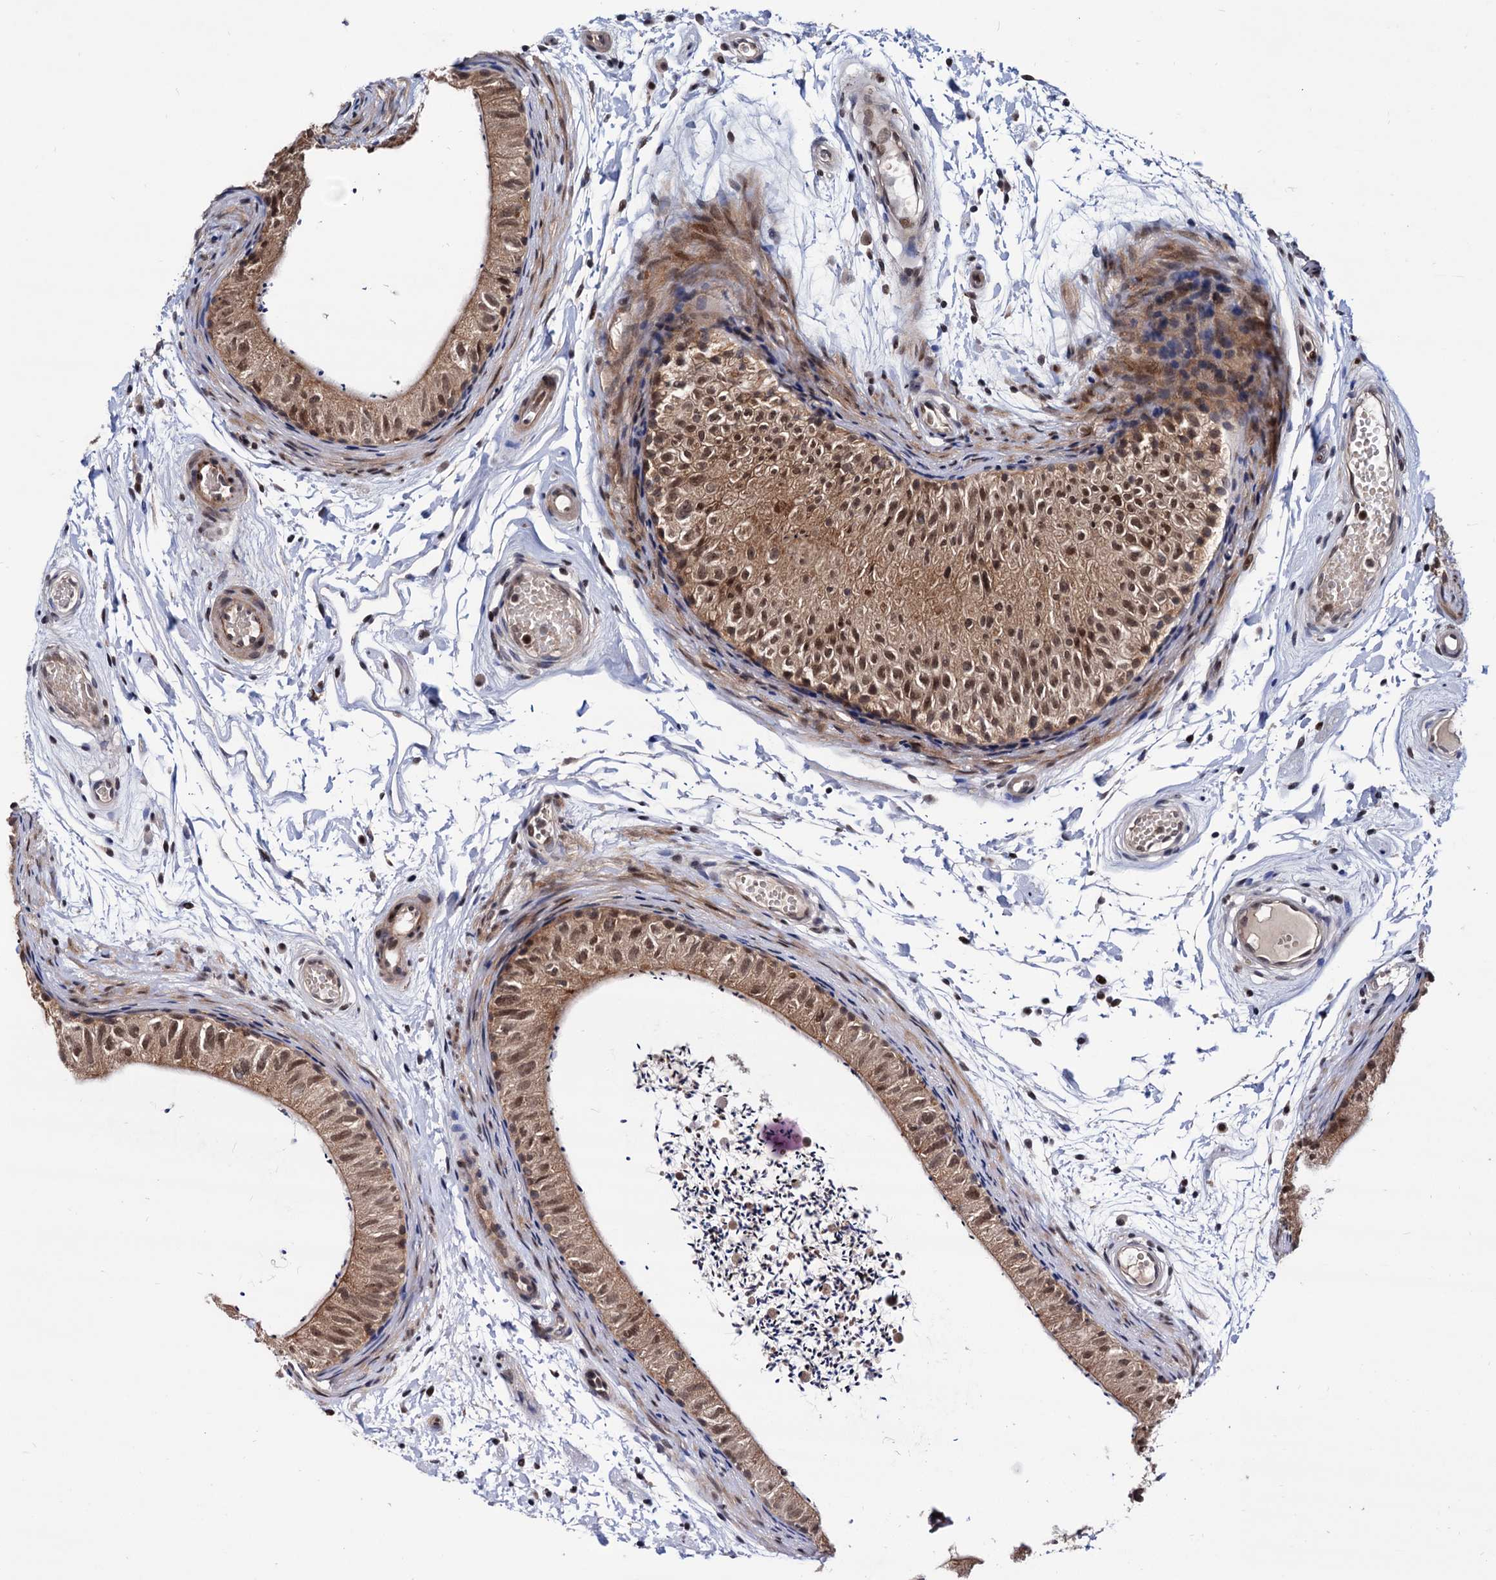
{"staining": {"intensity": "moderate", "quantity": ">75%", "location": "cytoplasmic/membranous,nuclear"}, "tissue": "epididymis", "cell_type": "Glandular cells", "image_type": "normal", "snomed": [{"axis": "morphology", "description": "Normal tissue, NOS"}, {"axis": "topography", "description": "Epididymis"}], "caption": "This micrograph displays normal epididymis stained with immunohistochemistry (IHC) to label a protein in brown. The cytoplasmic/membranous,nuclear of glandular cells show moderate positivity for the protein. Nuclei are counter-stained blue.", "gene": "RNASEH2B", "patient": {"sex": "male", "age": 50}}